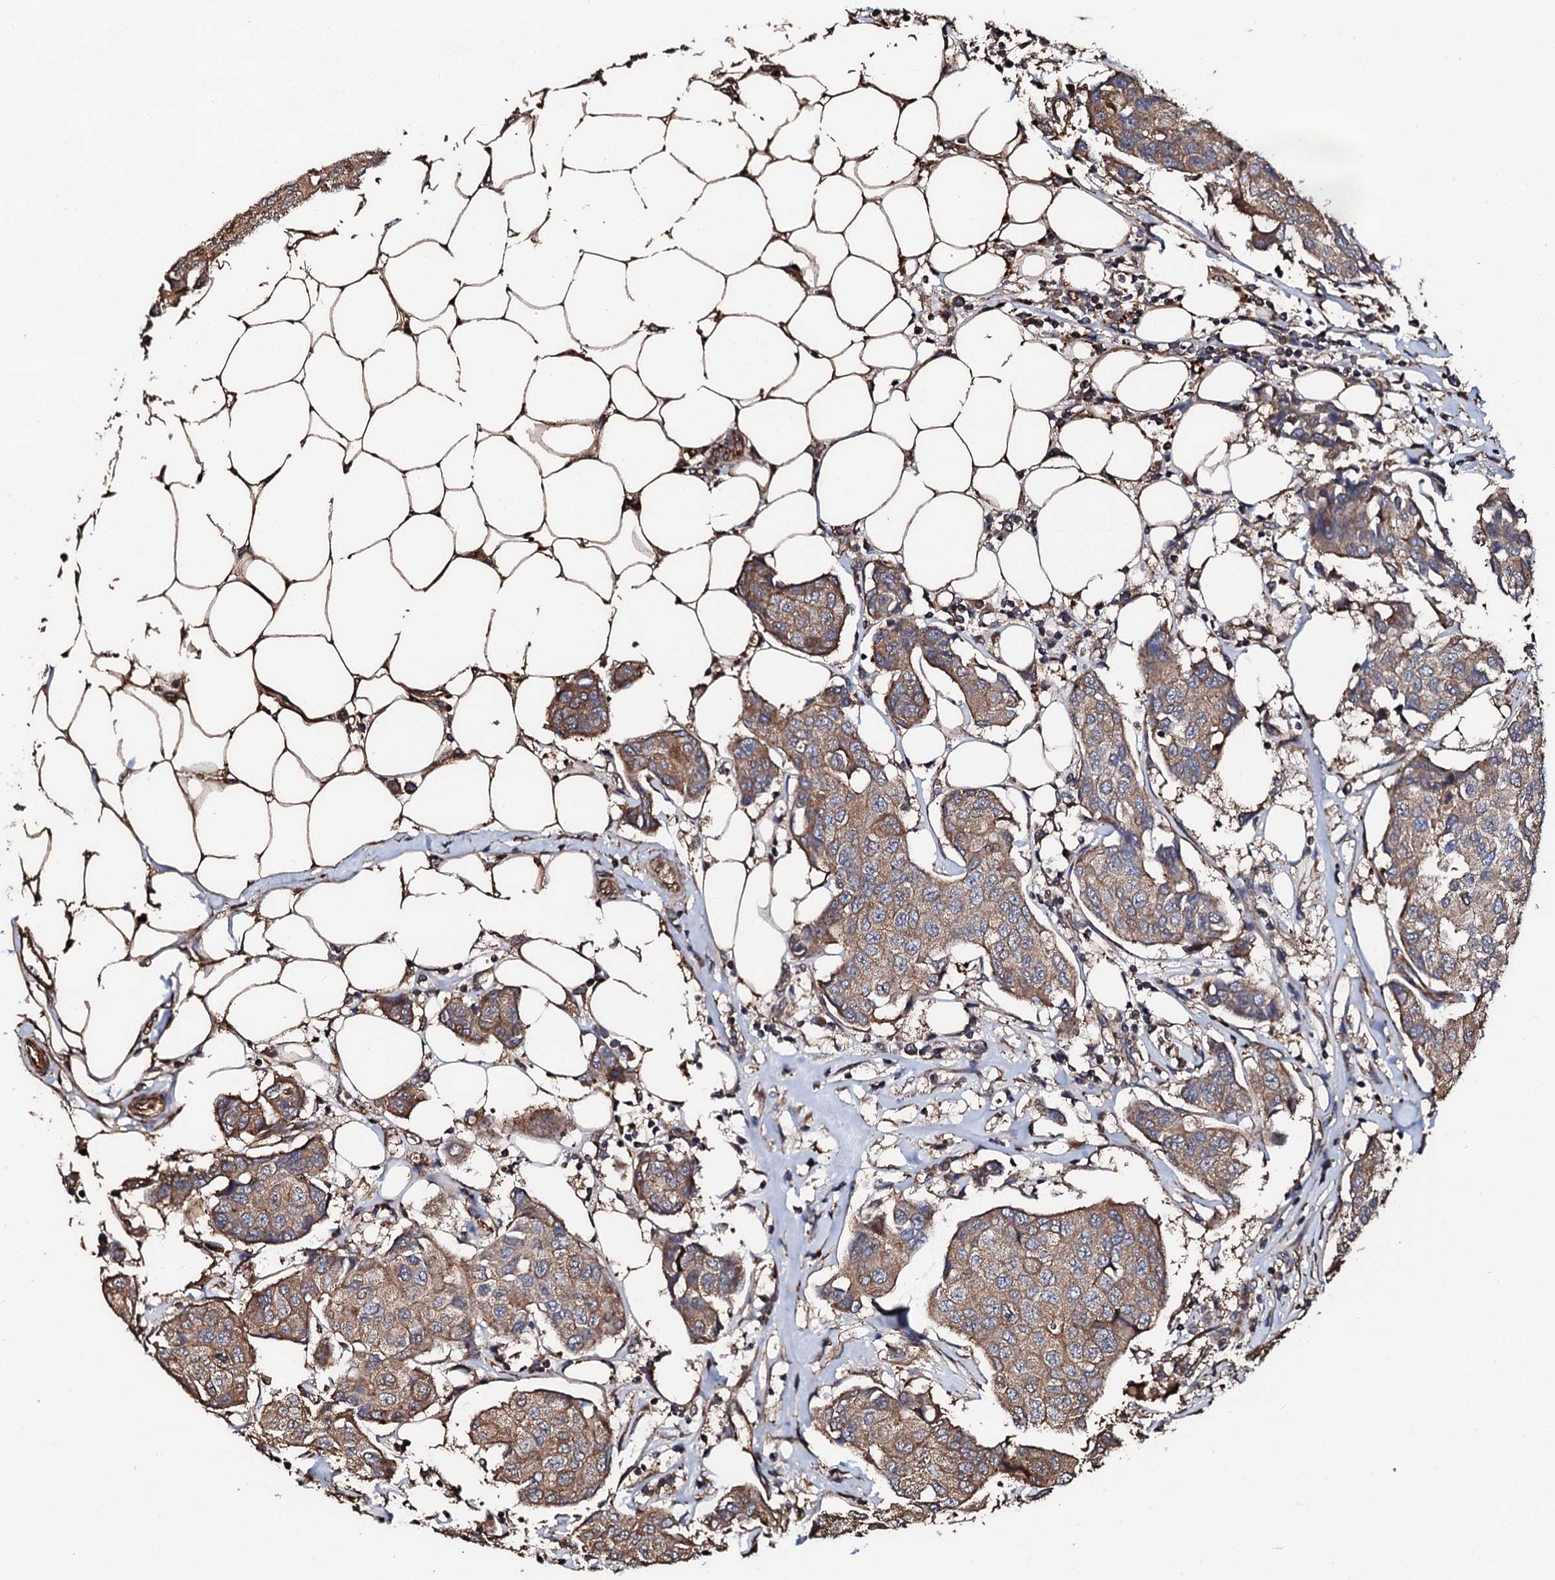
{"staining": {"intensity": "moderate", "quantity": ">75%", "location": "cytoplasmic/membranous"}, "tissue": "breast cancer", "cell_type": "Tumor cells", "image_type": "cancer", "snomed": [{"axis": "morphology", "description": "Duct carcinoma"}, {"axis": "topography", "description": "Breast"}], "caption": "Invasive ductal carcinoma (breast) stained for a protein exhibits moderate cytoplasmic/membranous positivity in tumor cells.", "gene": "CKAP5", "patient": {"sex": "female", "age": 80}}